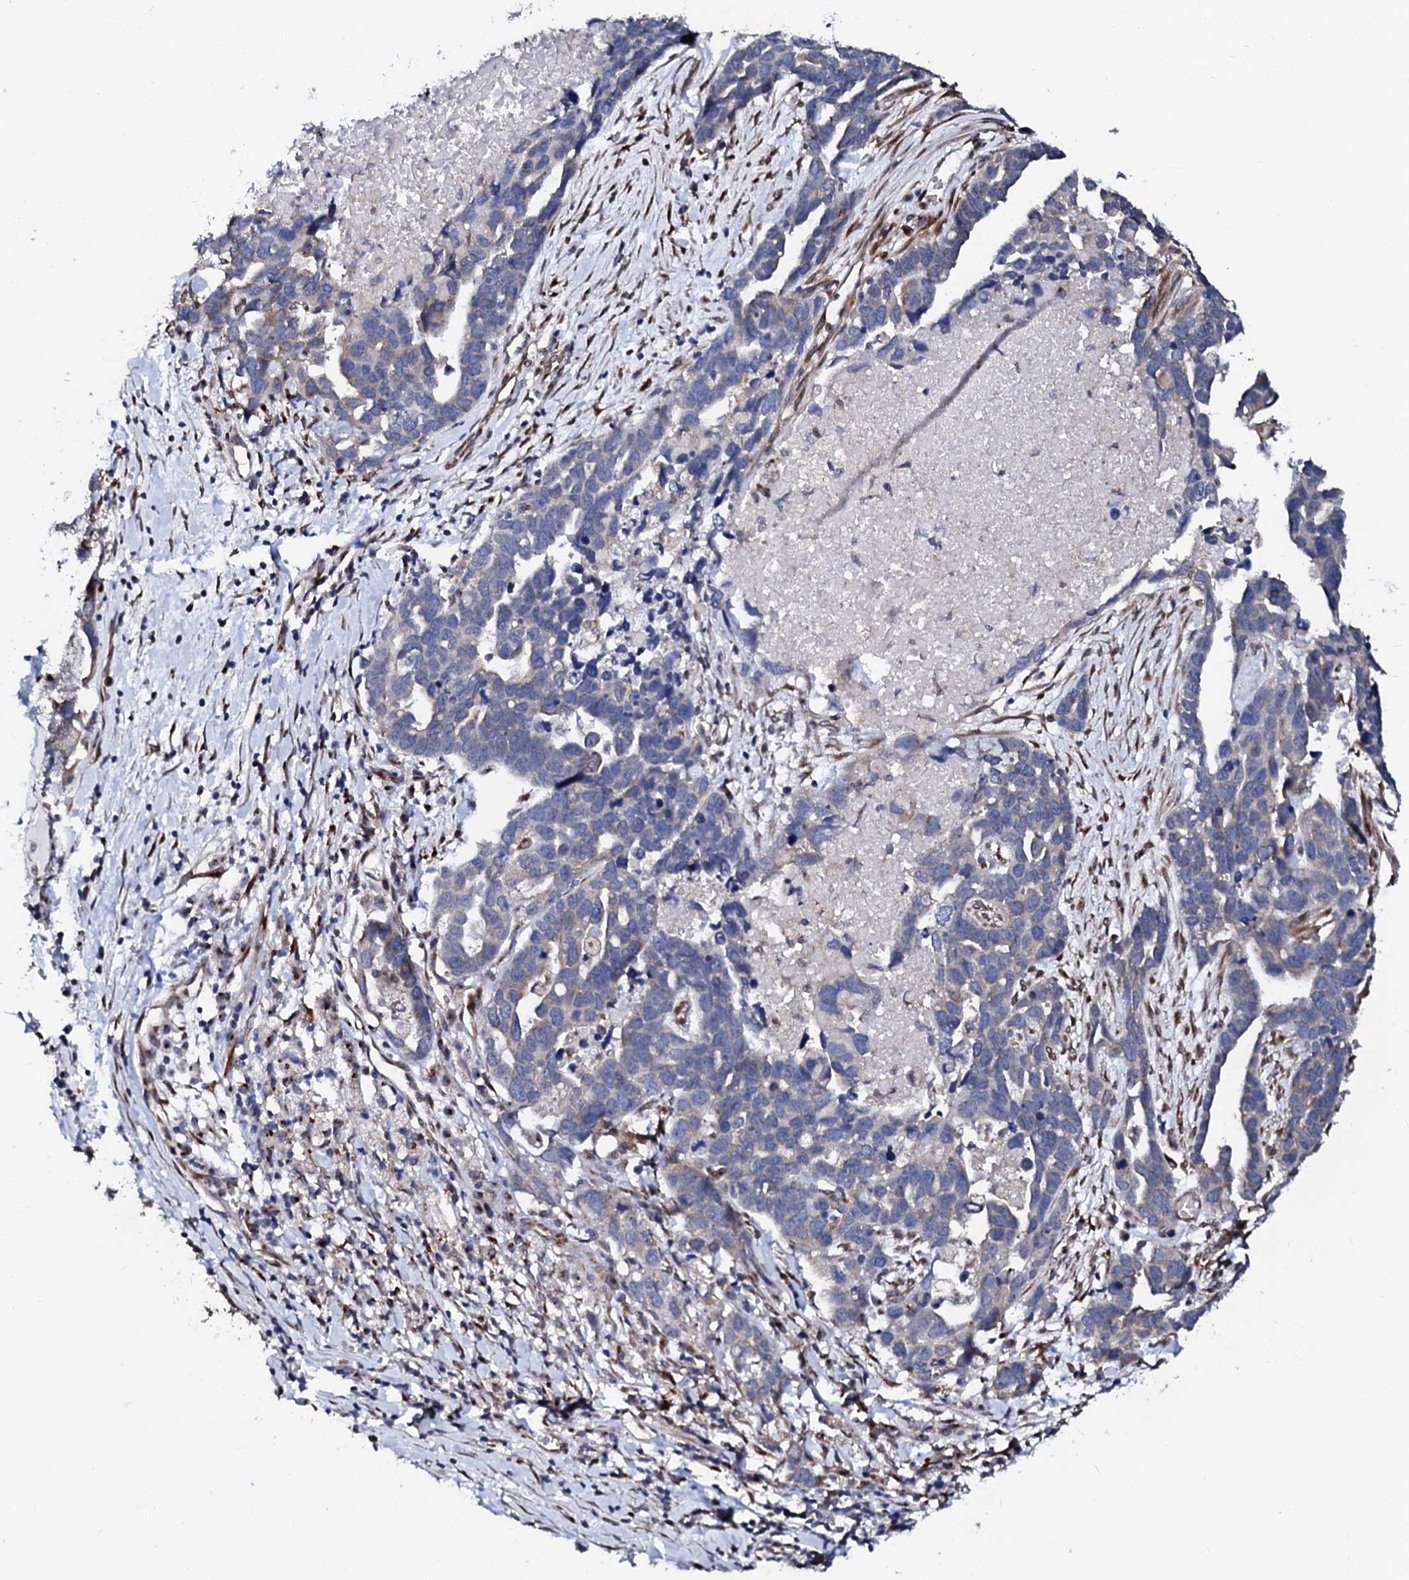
{"staining": {"intensity": "moderate", "quantity": "25%-75%", "location": "cytoplasmic/membranous"}, "tissue": "ovarian cancer", "cell_type": "Tumor cells", "image_type": "cancer", "snomed": [{"axis": "morphology", "description": "Cystadenocarcinoma, serous, NOS"}, {"axis": "topography", "description": "Ovary"}], "caption": "Protein analysis of ovarian cancer tissue shows moderate cytoplasmic/membranous expression in about 25%-75% of tumor cells. The staining was performed using DAB (3,3'-diaminobenzidine), with brown indicating positive protein expression. Nuclei are stained blue with hematoxylin.", "gene": "TMCO3", "patient": {"sex": "female", "age": 54}}